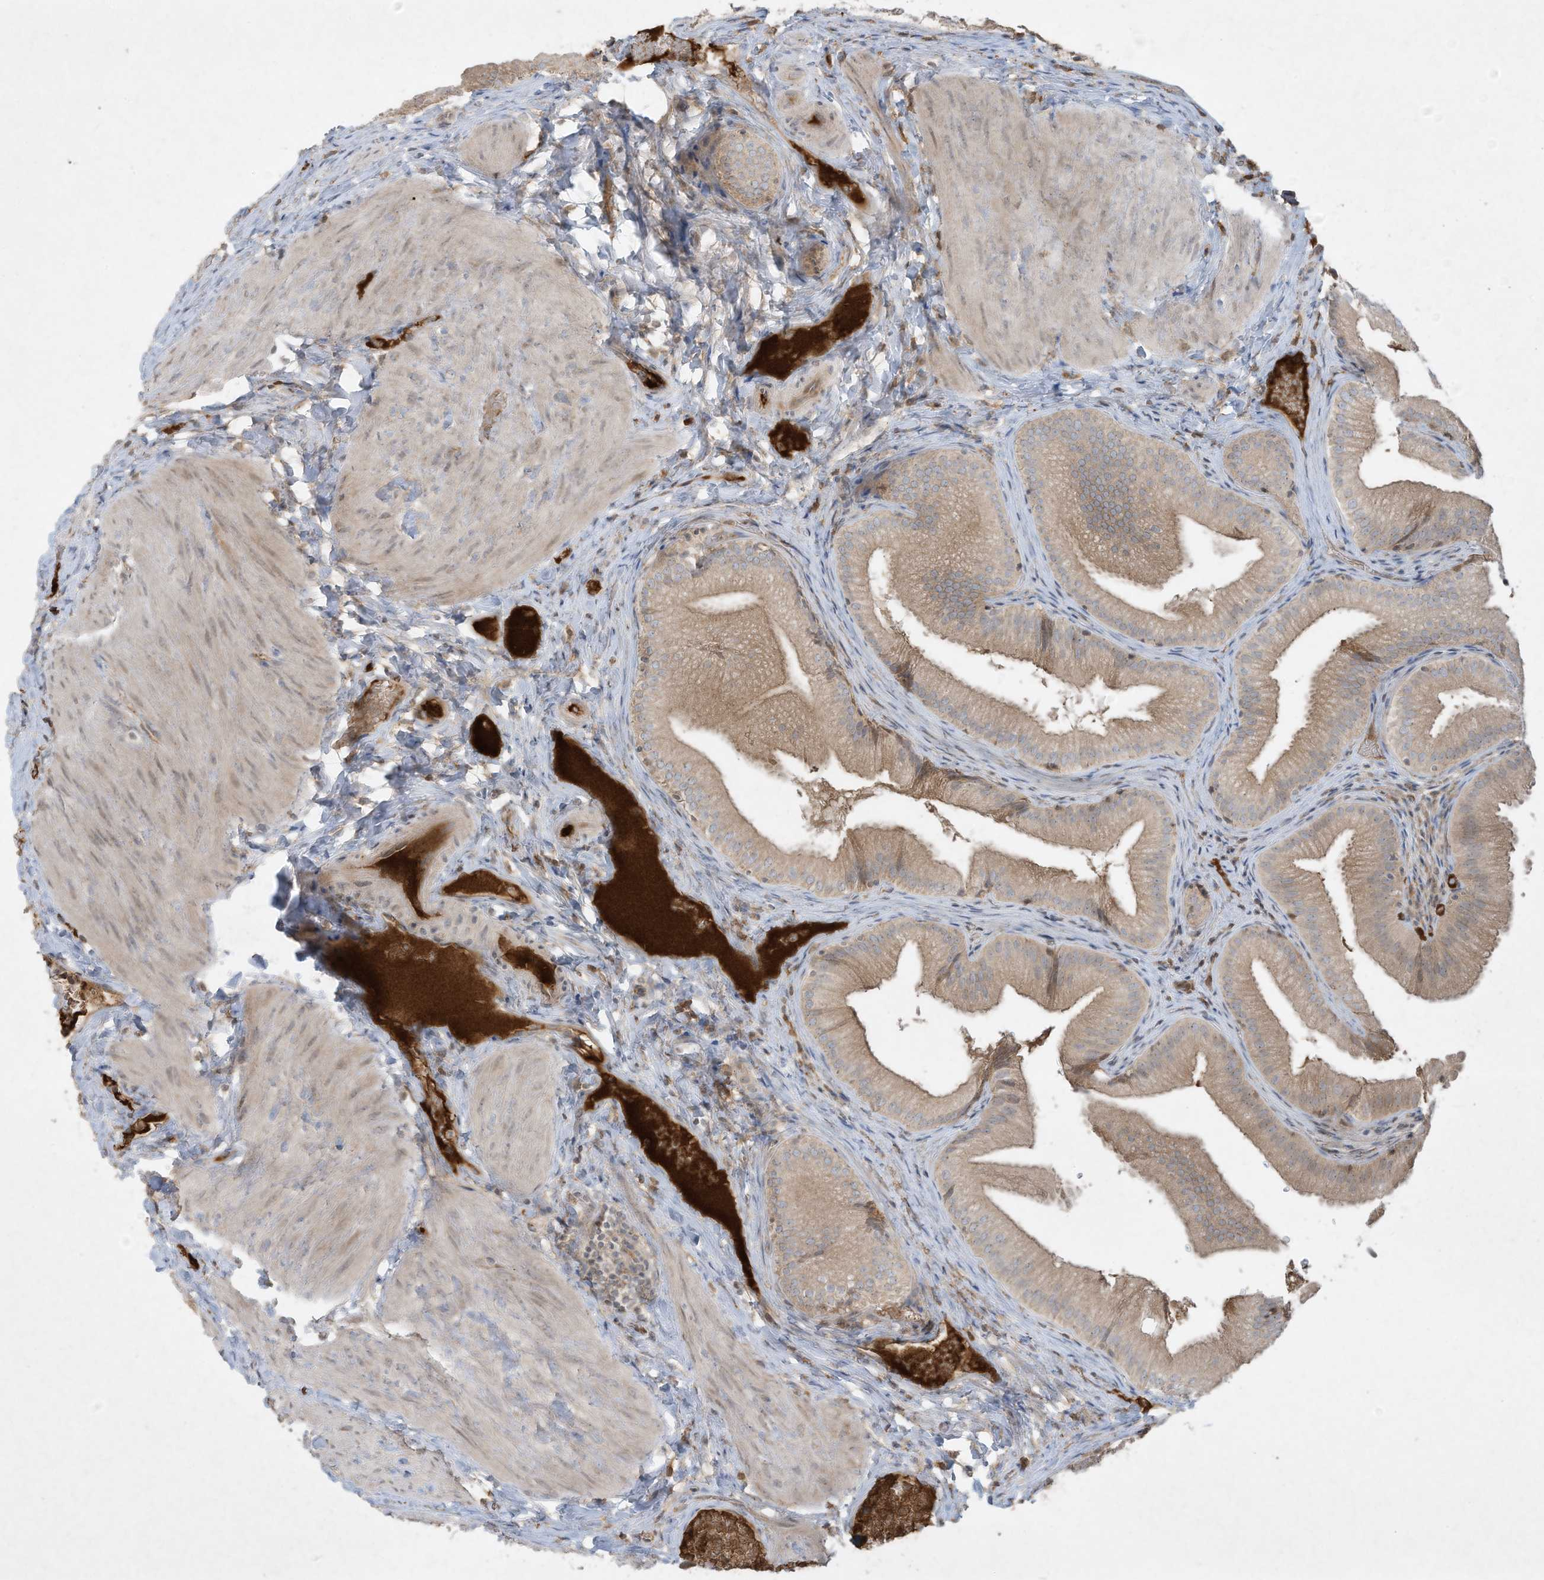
{"staining": {"intensity": "moderate", "quantity": ">75%", "location": "cytoplasmic/membranous,nuclear"}, "tissue": "gallbladder", "cell_type": "Glandular cells", "image_type": "normal", "snomed": [{"axis": "morphology", "description": "Normal tissue, NOS"}, {"axis": "topography", "description": "Gallbladder"}], "caption": "About >75% of glandular cells in normal gallbladder display moderate cytoplasmic/membranous,nuclear protein staining as visualized by brown immunohistochemical staining.", "gene": "FETUB", "patient": {"sex": "female", "age": 30}}